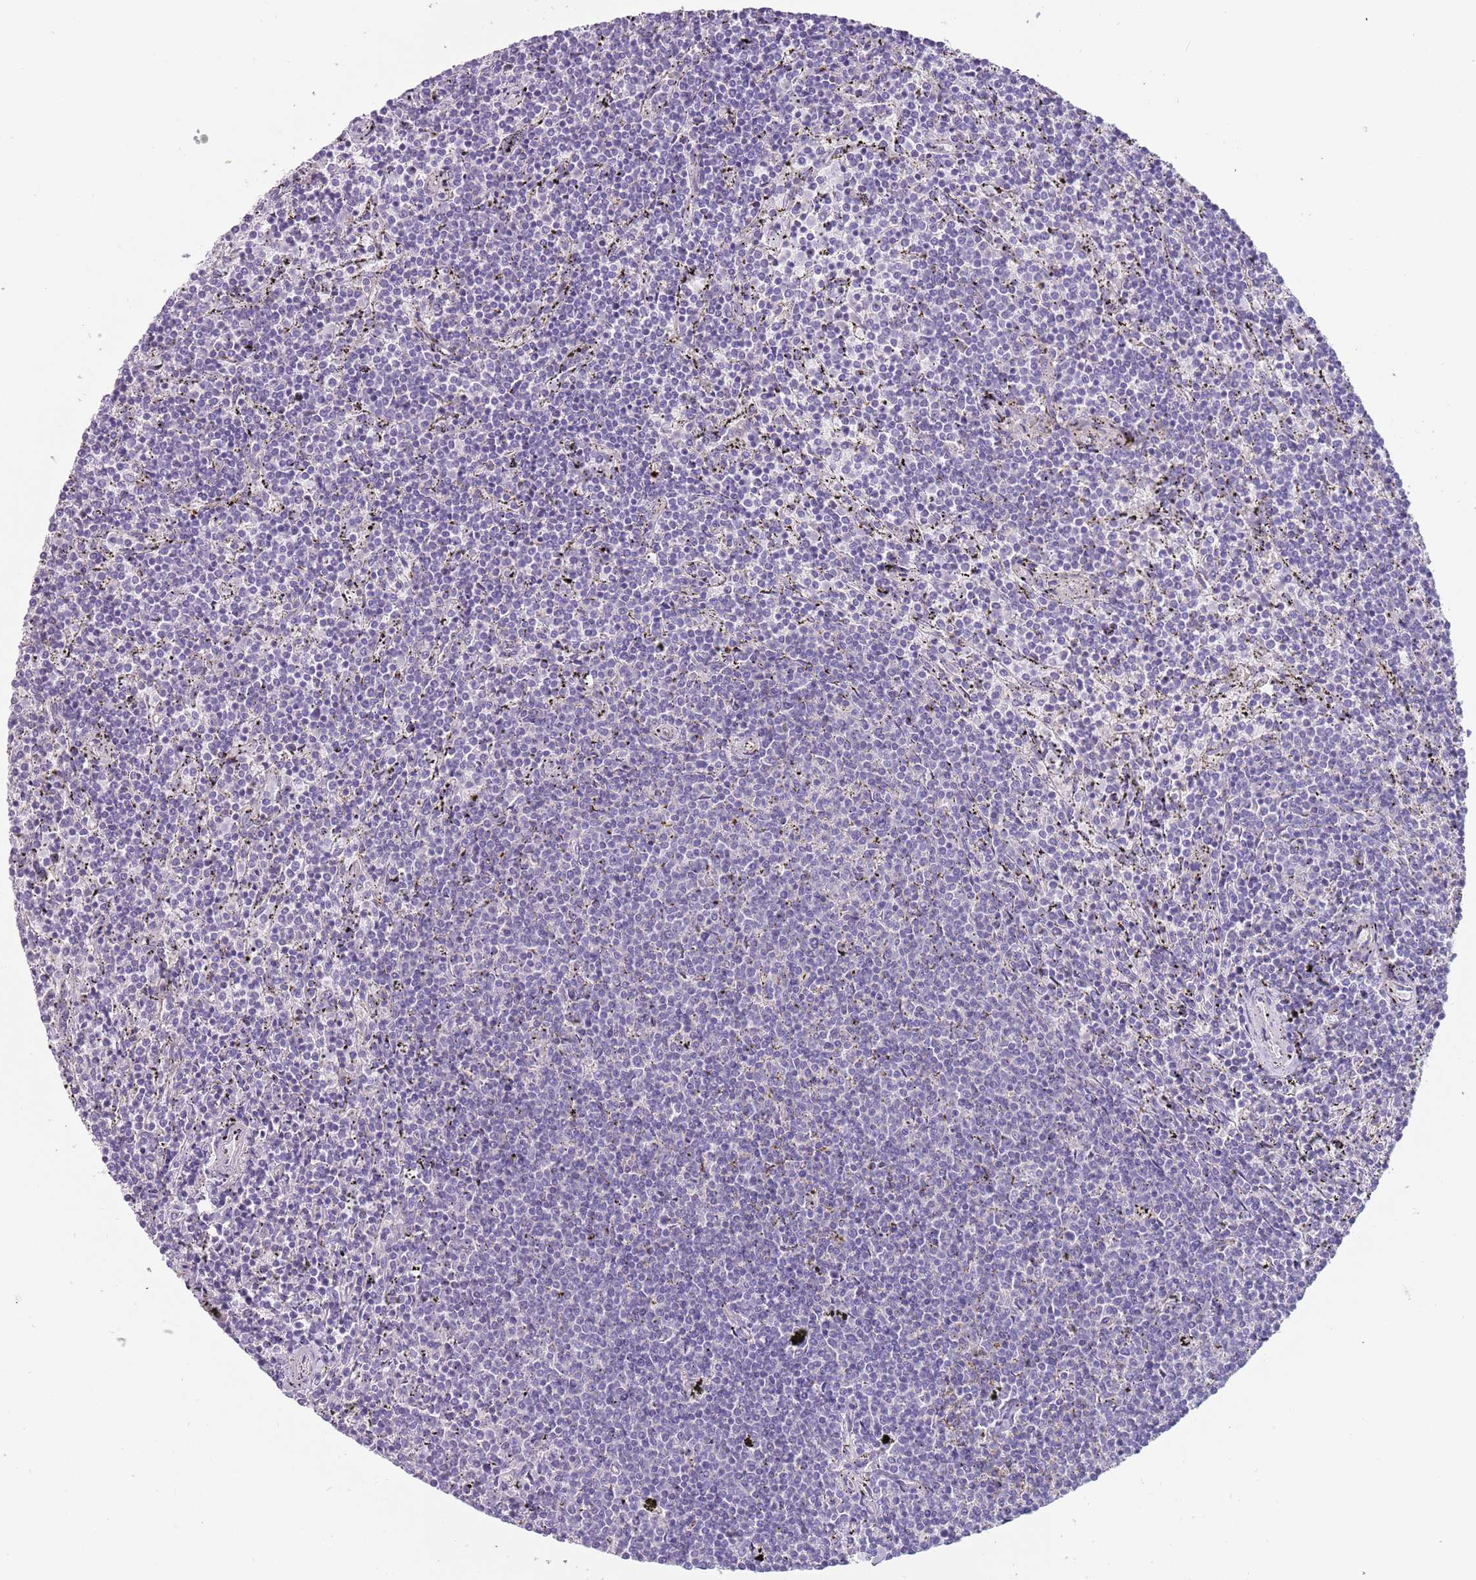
{"staining": {"intensity": "negative", "quantity": "none", "location": "none"}, "tissue": "lymphoma", "cell_type": "Tumor cells", "image_type": "cancer", "snomed": [{"axis": "morphology", "description": "Malignant lymphoma, non-Hodgkin's type, Low grade"}, {"axis": "topography", "description": "Spleen"}], "caption": "An immunohistochemistry (IHC) image of malignant lymphoma, non-Hodgkin's type (low-grade) is shown. There is no staining in tumor cells of malignant lymphoma, non-Hodgkin's type (low-grade).", "gene": "LRRN3", "patient": {"sex": "female", "age": 50}}